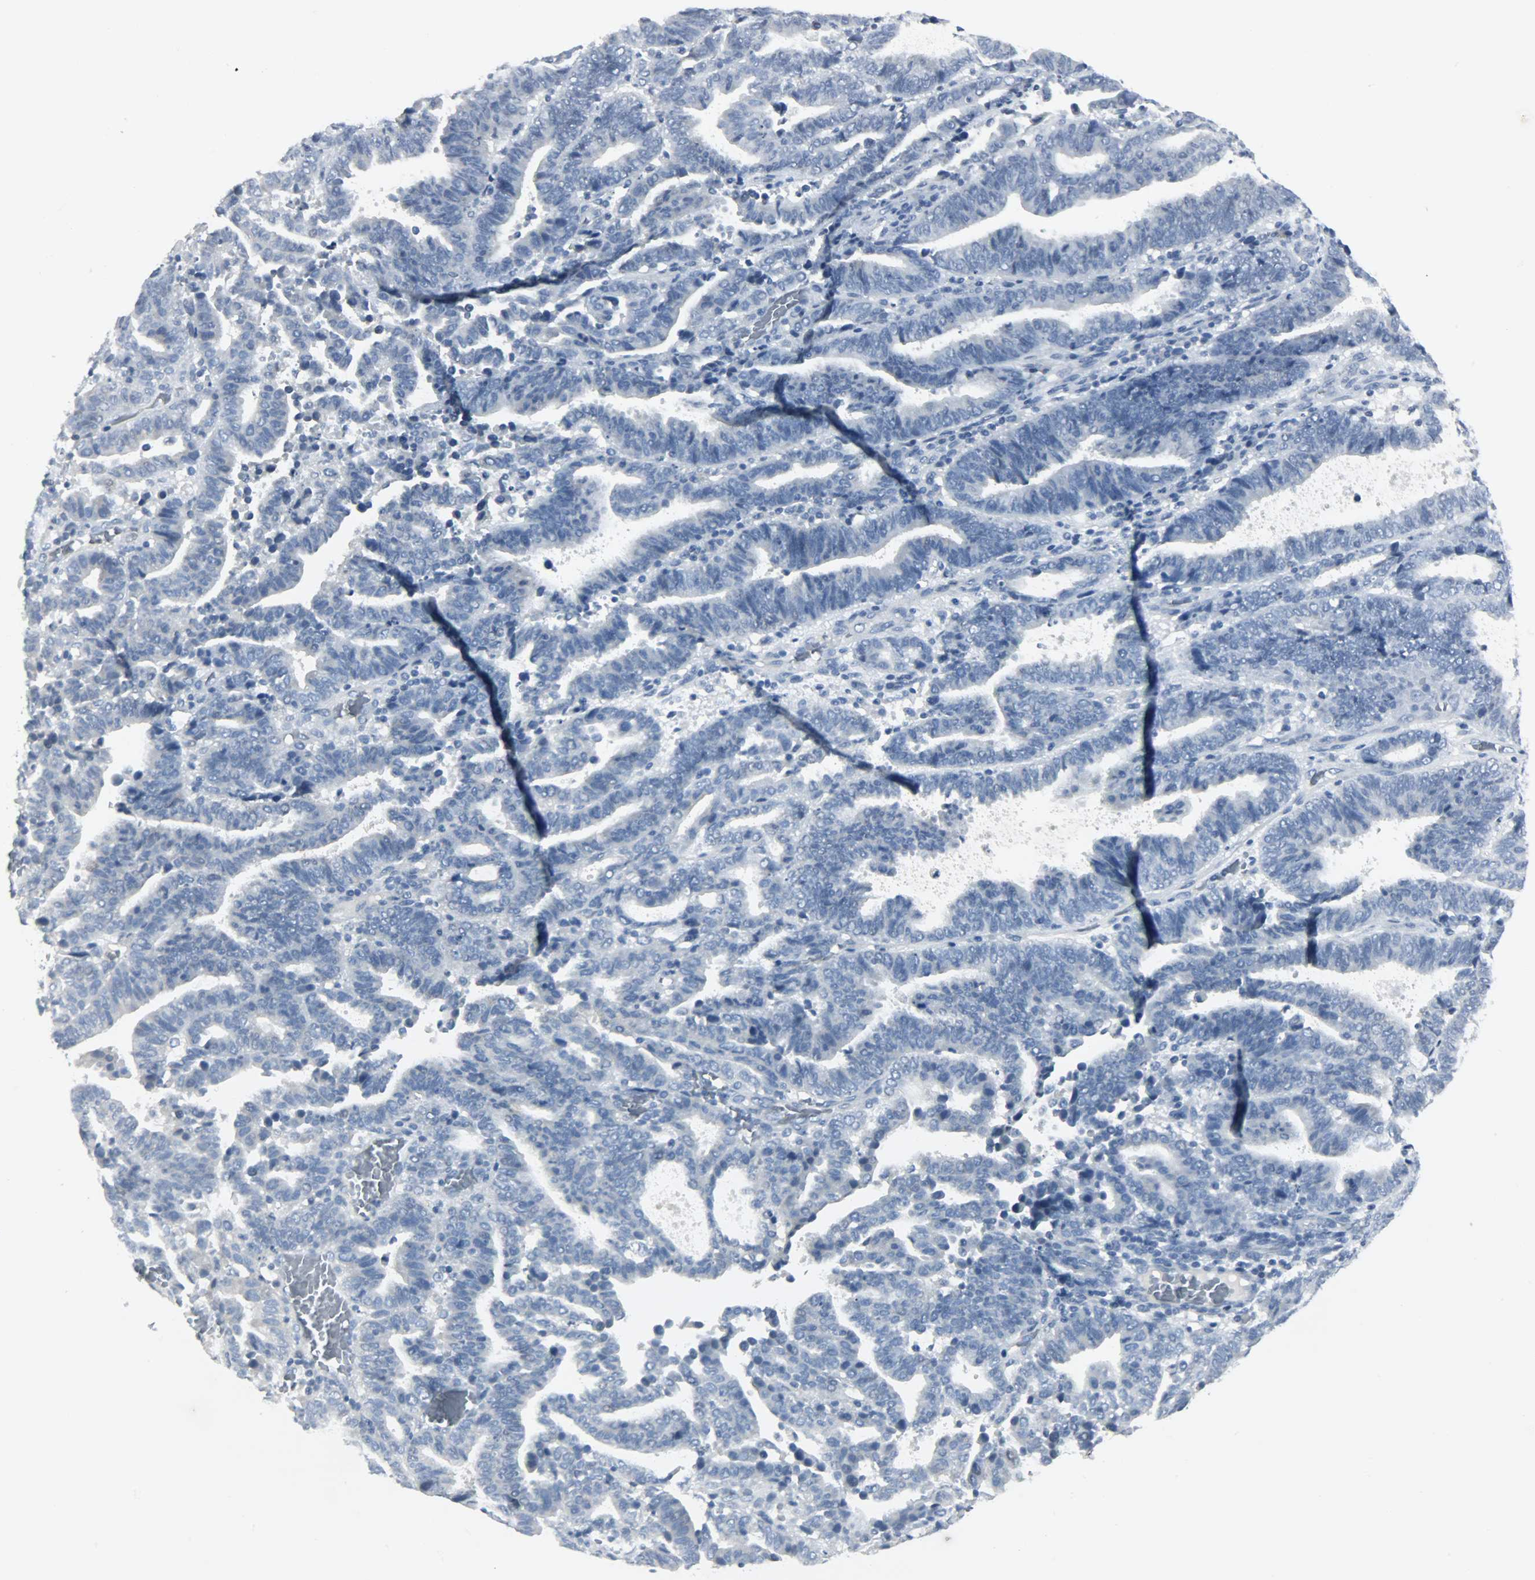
{"staining": {"intensity": "negative", "quantity": "none", "location": "none"}, "tissue": "endometrial cancer", "cell_type": "Tumor cells", "image_type": "cancer", "snomed": [{"axis": "morphology", "description": "Adenocarcinoma, NOS"}, {"axis": "topography", "description": "Uterus"}], "caption": "DAB immunohistochemical staining of adenocarcinoma (endometrial) exhibits no significant staining in tumor cells.", "gene": "KIT", "patient": {"sex": "female", "age": 83}}